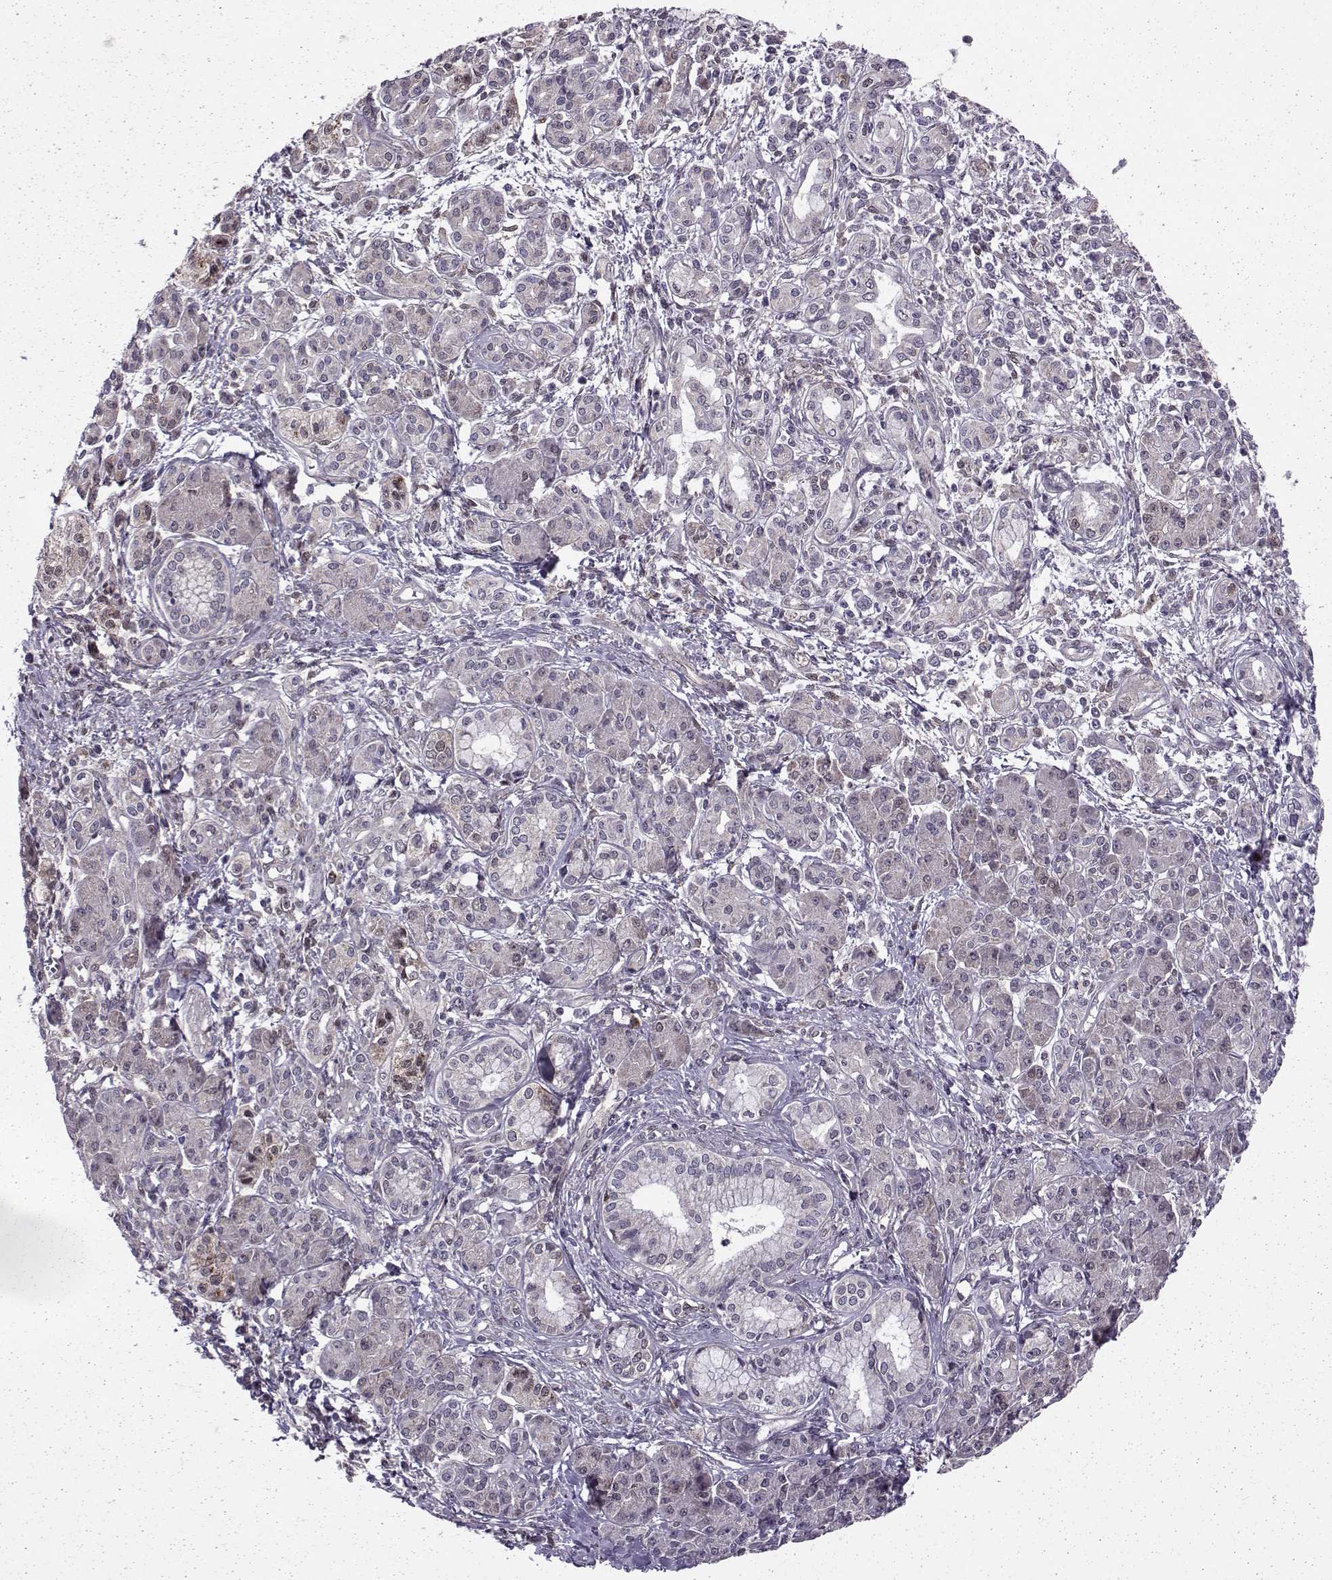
{"staining": {"intensity": "negative", "quantity": "none", "location": "none"}, "tissue": "pancreatic cancer", "cell_type": "Tumor cells", "image_type": "cancer", "snomed": [{"axis": "morphology", "description": "Adenocarcinoma, NOS"}, {"axis": "topography", "description": "Pancreas"}], "caption": "IHC image of neoplastic tissue: pancreatic cancer stained with DAB exhibits no significant protein positivity in tumor cells.", "gene": "CDK4", "patient": {"sex": "male", "age": 70}}